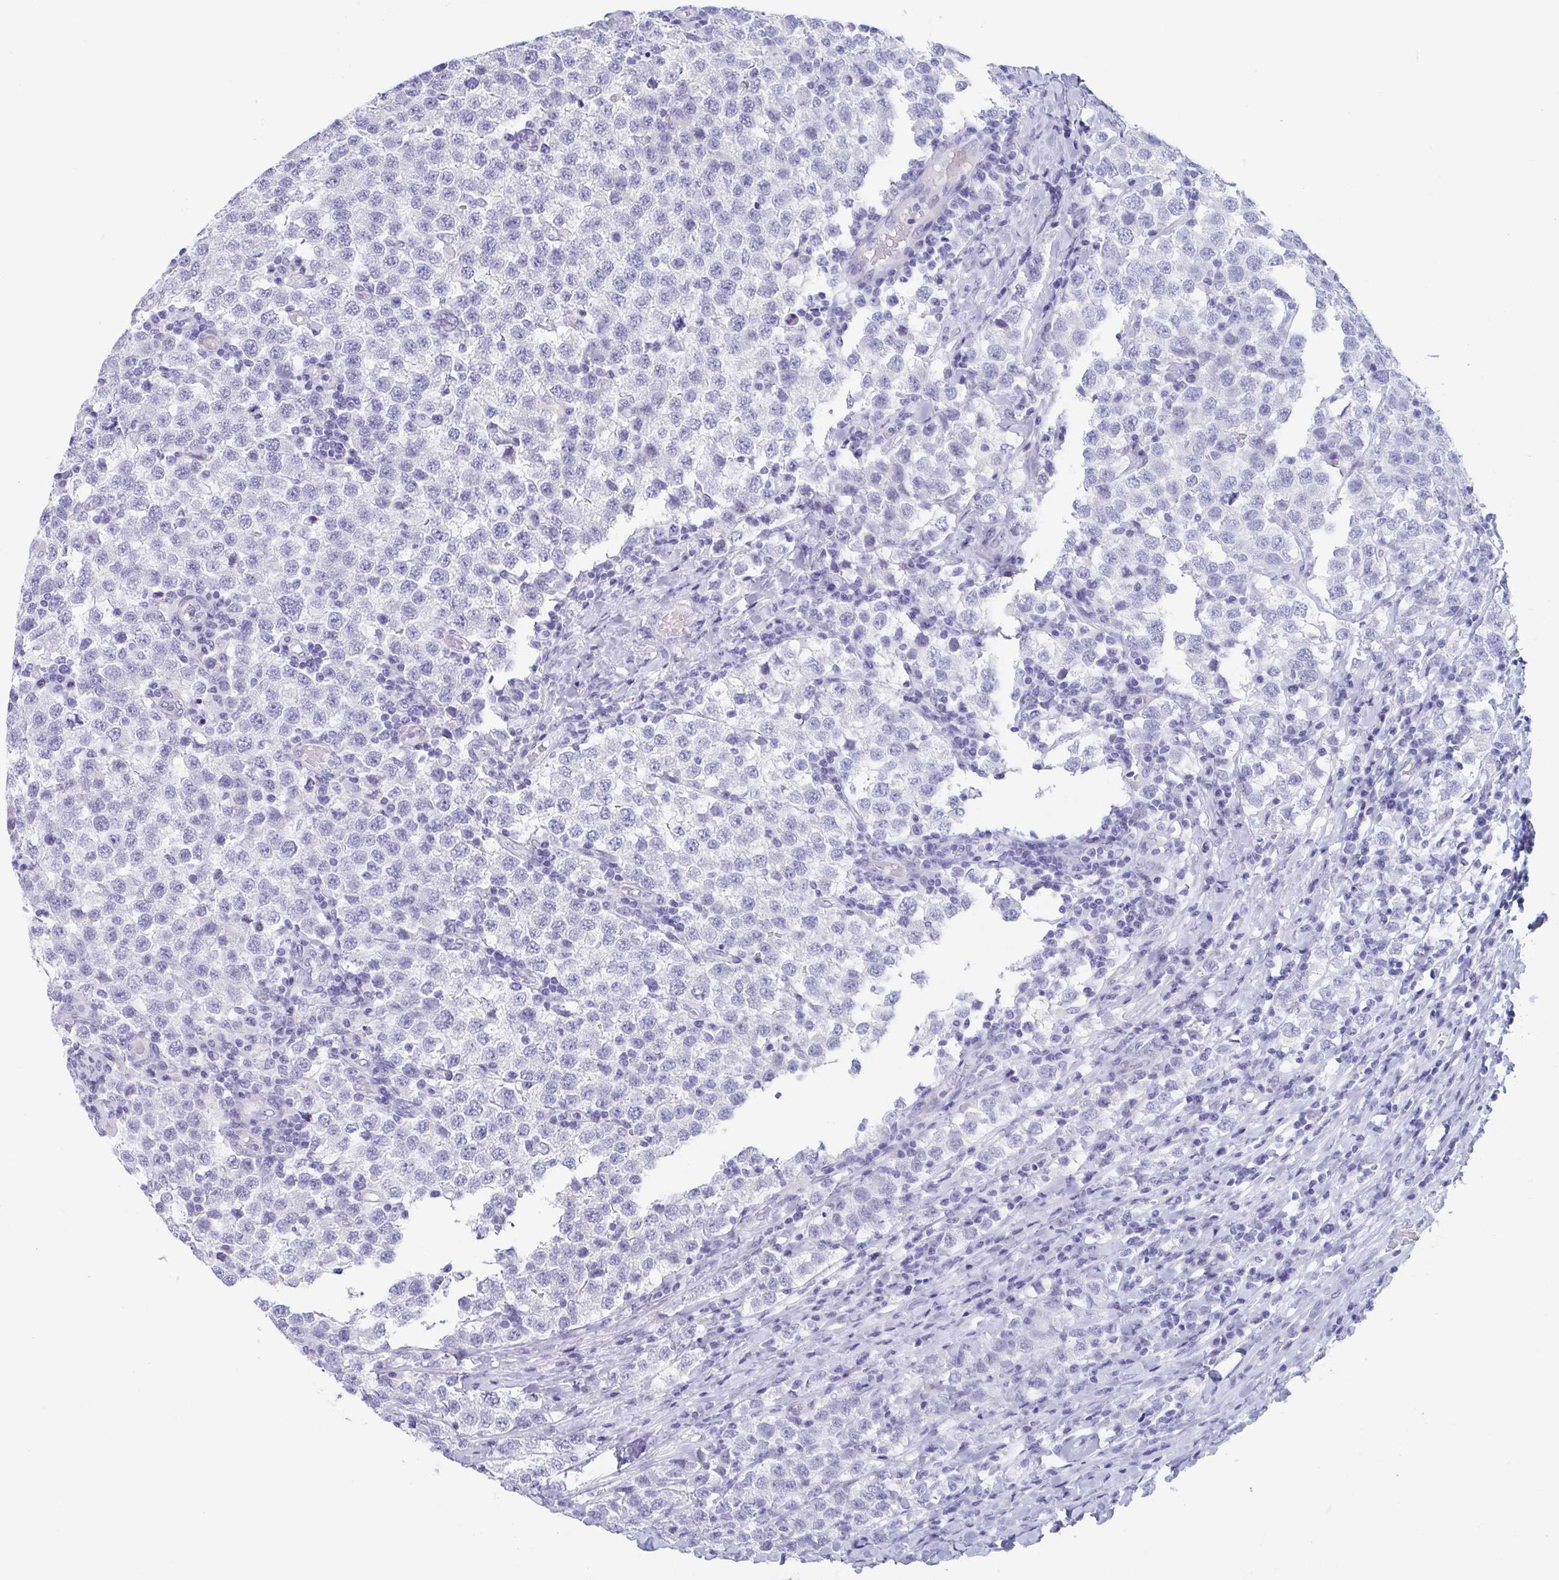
{"staining": {"intensity": "negative", "quantity": "none", "location": "none"}, "tissue": "testis cancer", "cell_type": "Tumor cells", "image_type": "cancer", "snomed": [{"axis": "morphology", "description": "Seminoma, NOS"}, {"axis": "topography", "description": "Testis"}], "caption": "High power microscopy photomicrograph of an immunohistochemistry (IHC) photomicrograph of testis seminoma, revealing no significant positivity in tumor cells.", "gene": "ZPBP", "patient": {"sex": "male", "age": 34}}